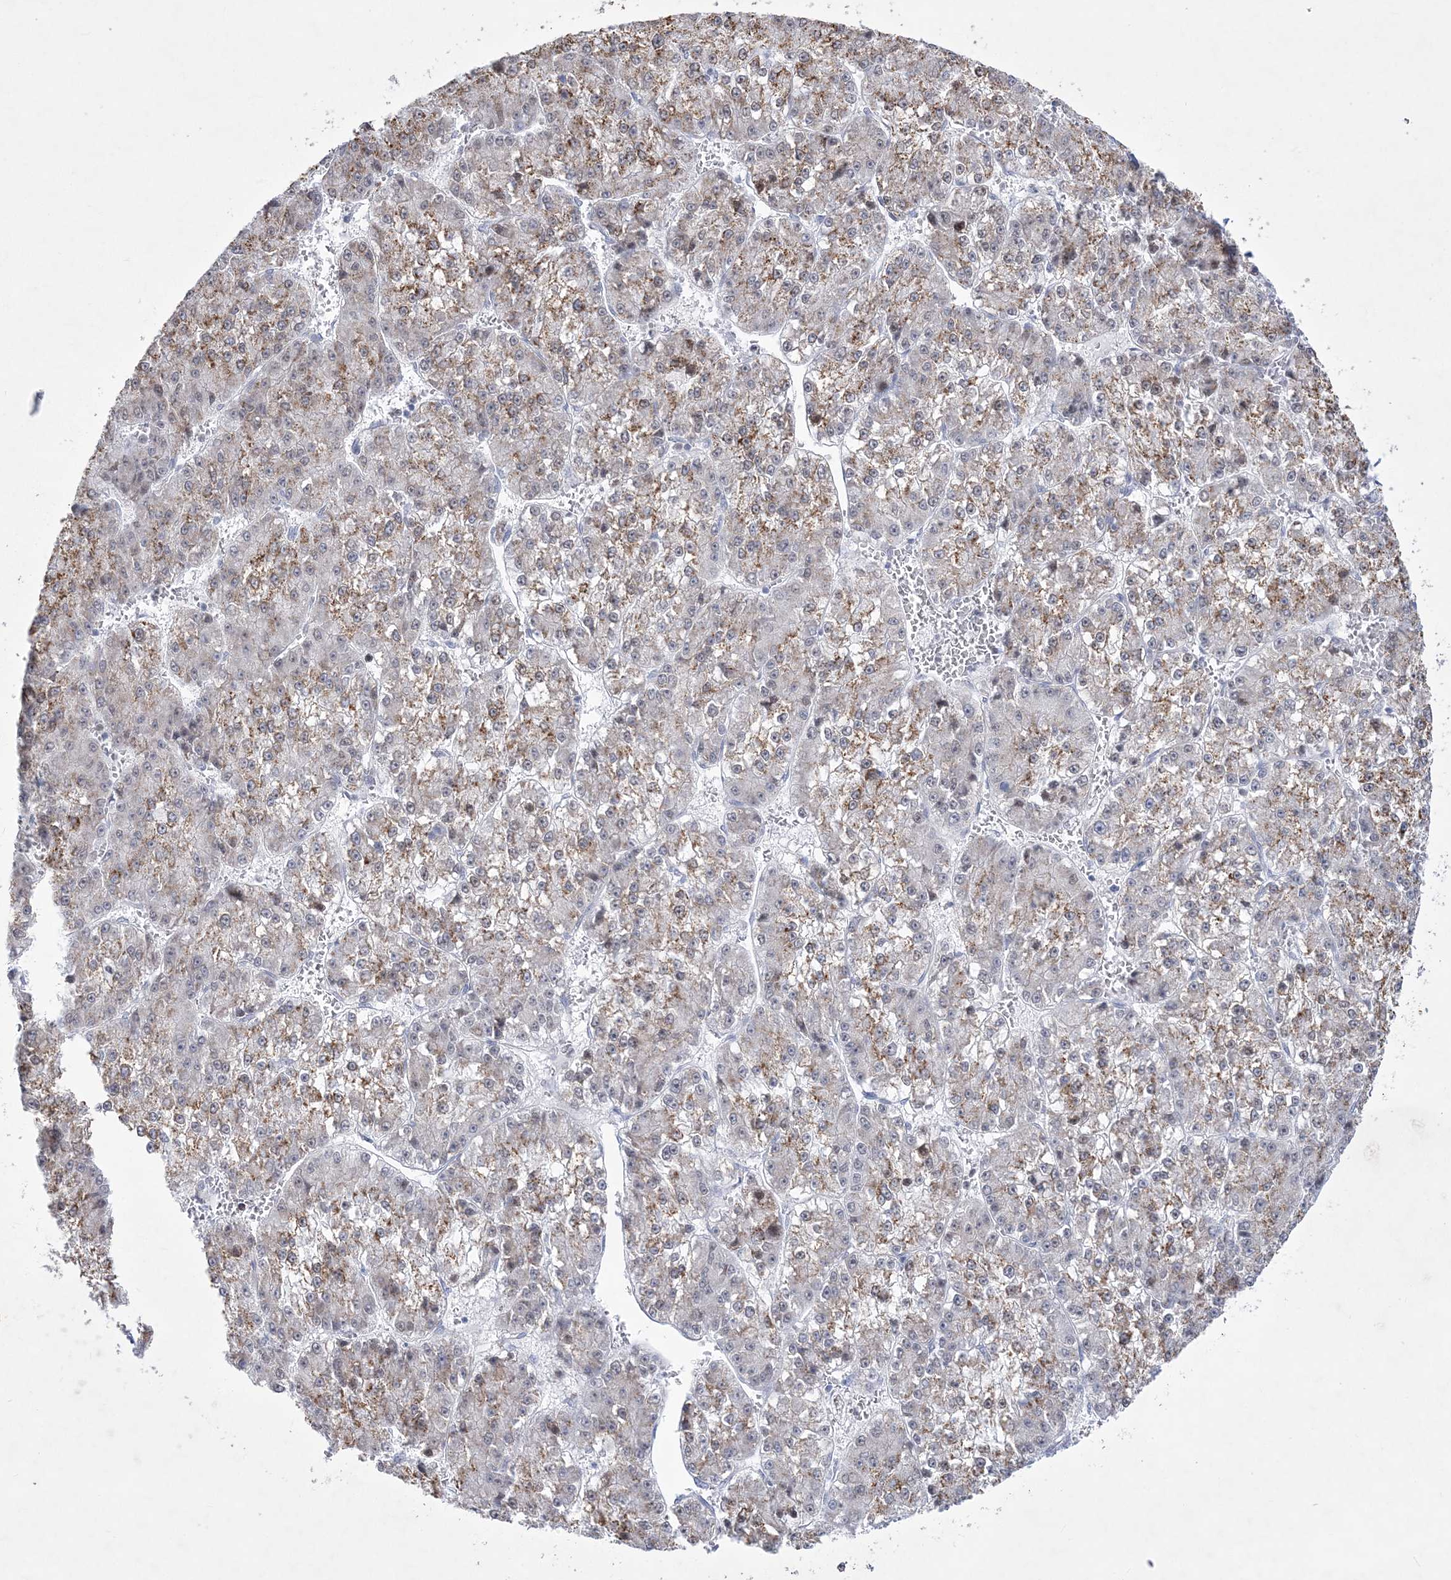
{"staining": {"intensity": "moderate", "quantity": "25%-75%", "location": "cytoplasmic/membranous"}, "tissue": "liver cancer", "cell_type": "Tumor cells", "image_type": "cancer", "snomed": [{"axis": "morphology", "description": "Carcinoma, Hepatocellular, NOS"}, {"axis": "topography", "description": "Liver"}], "caption": "Immunohistochemical staining of liver cancer (hepatocellular carcinoma) shows medium levels of moderate cytoplasmic/membranous expression in approximately 25%-75% of tumor cells.", "gene": "WDR27", "patient": {"sex": "female", "age": 73}}